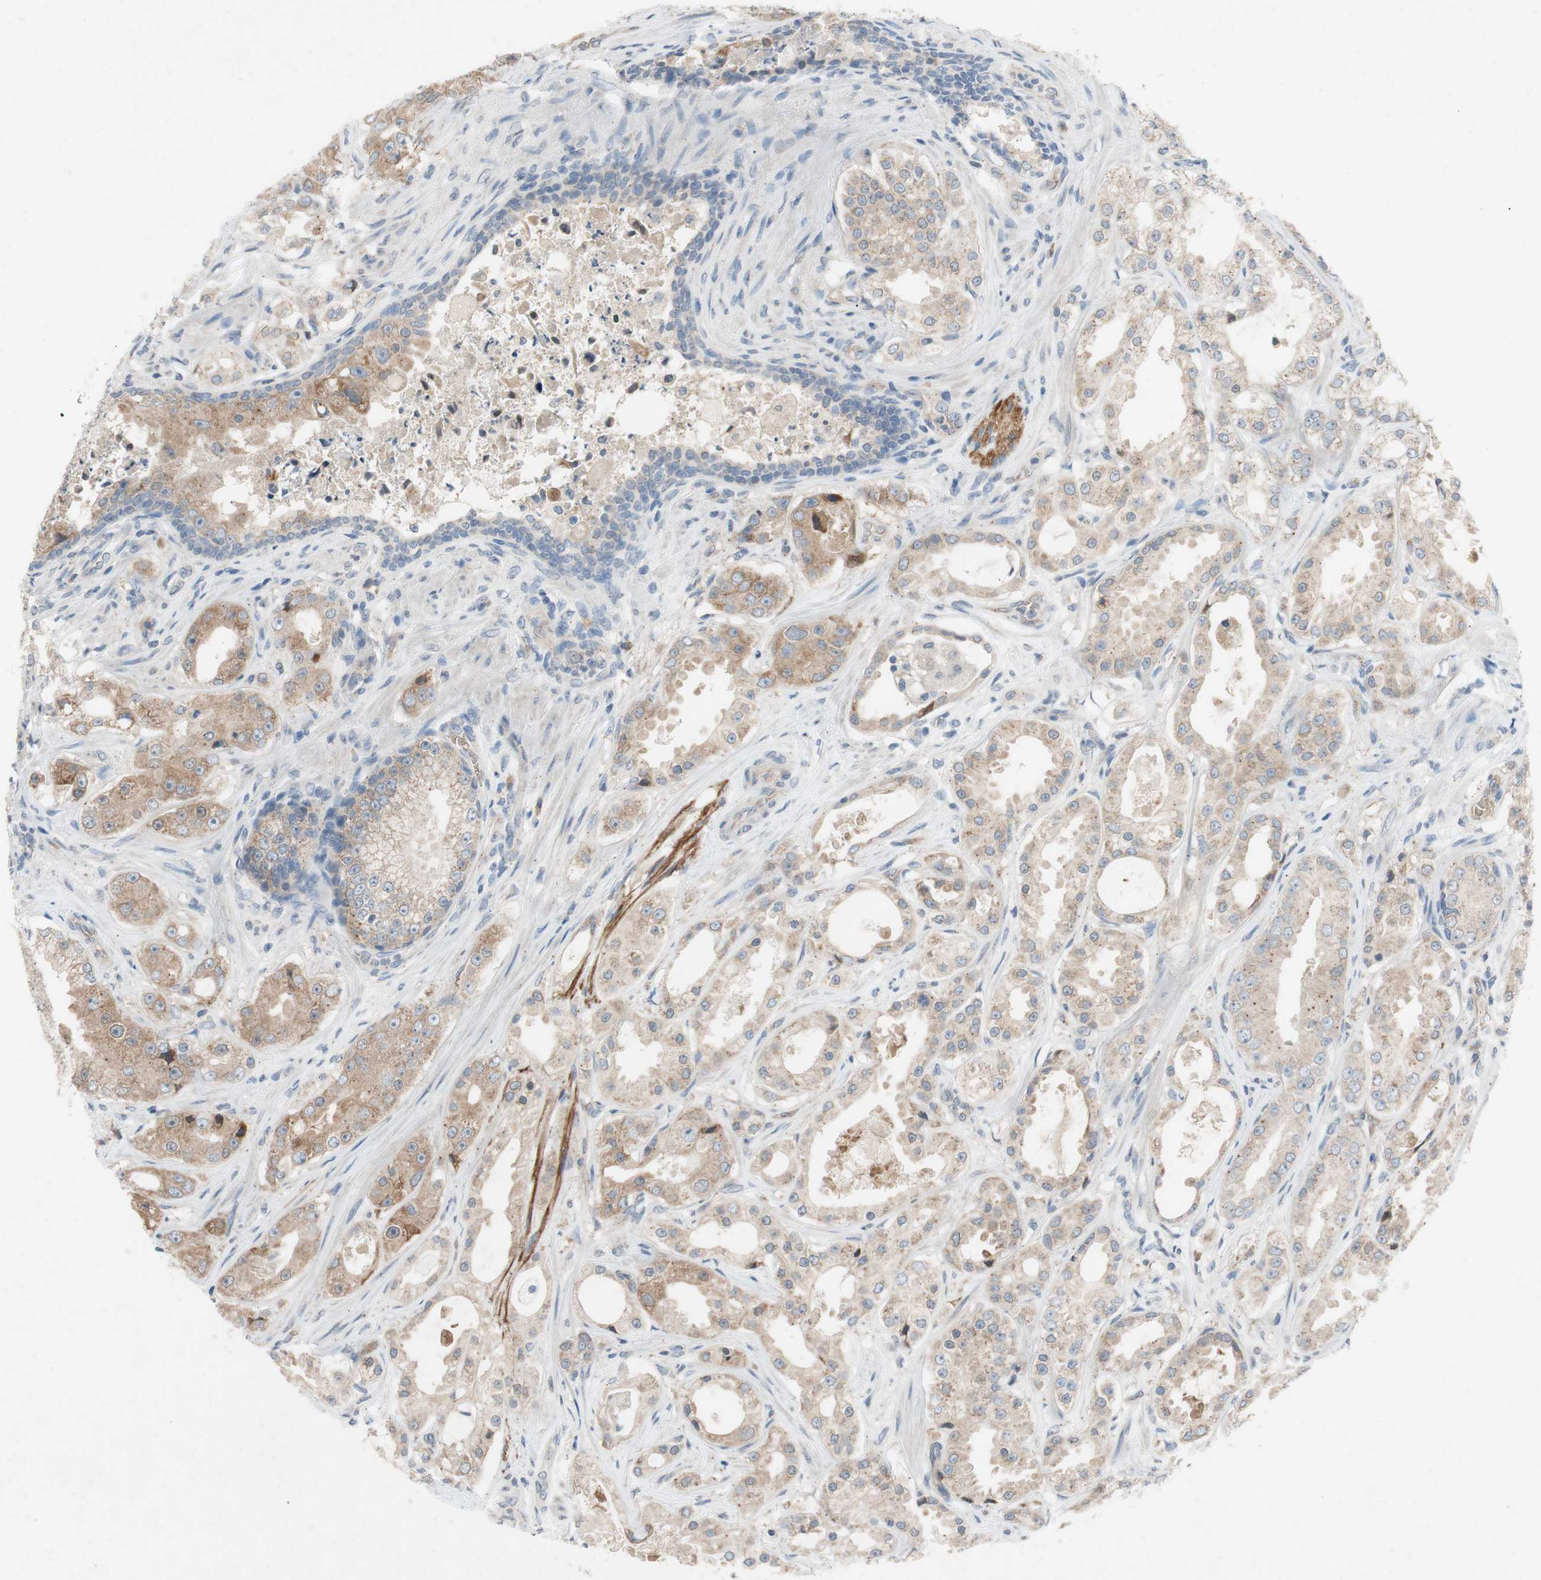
{"staining": {"intensity": "moderate", "quantity": ">75%", "location": "cytoplasmic/membranous"}, "tissue": "prostate cancer", "cell_type": "Tumor cells", "image_type": "cancer", "snomed": [{"axis": "morphology", "description": "Adenocarcinoma, High grade"}, {"axis": "topography", "description": "Prostate"}], "caption": "Brown immunohistochemical staining in adenocarcinoma (high-grade) (prostate) exhibits moderate cytoplasmic/membranous expression in about >75% of tumor cells.", "gene": "ADD2", "patient": {"sex": "male", "age": 73}}